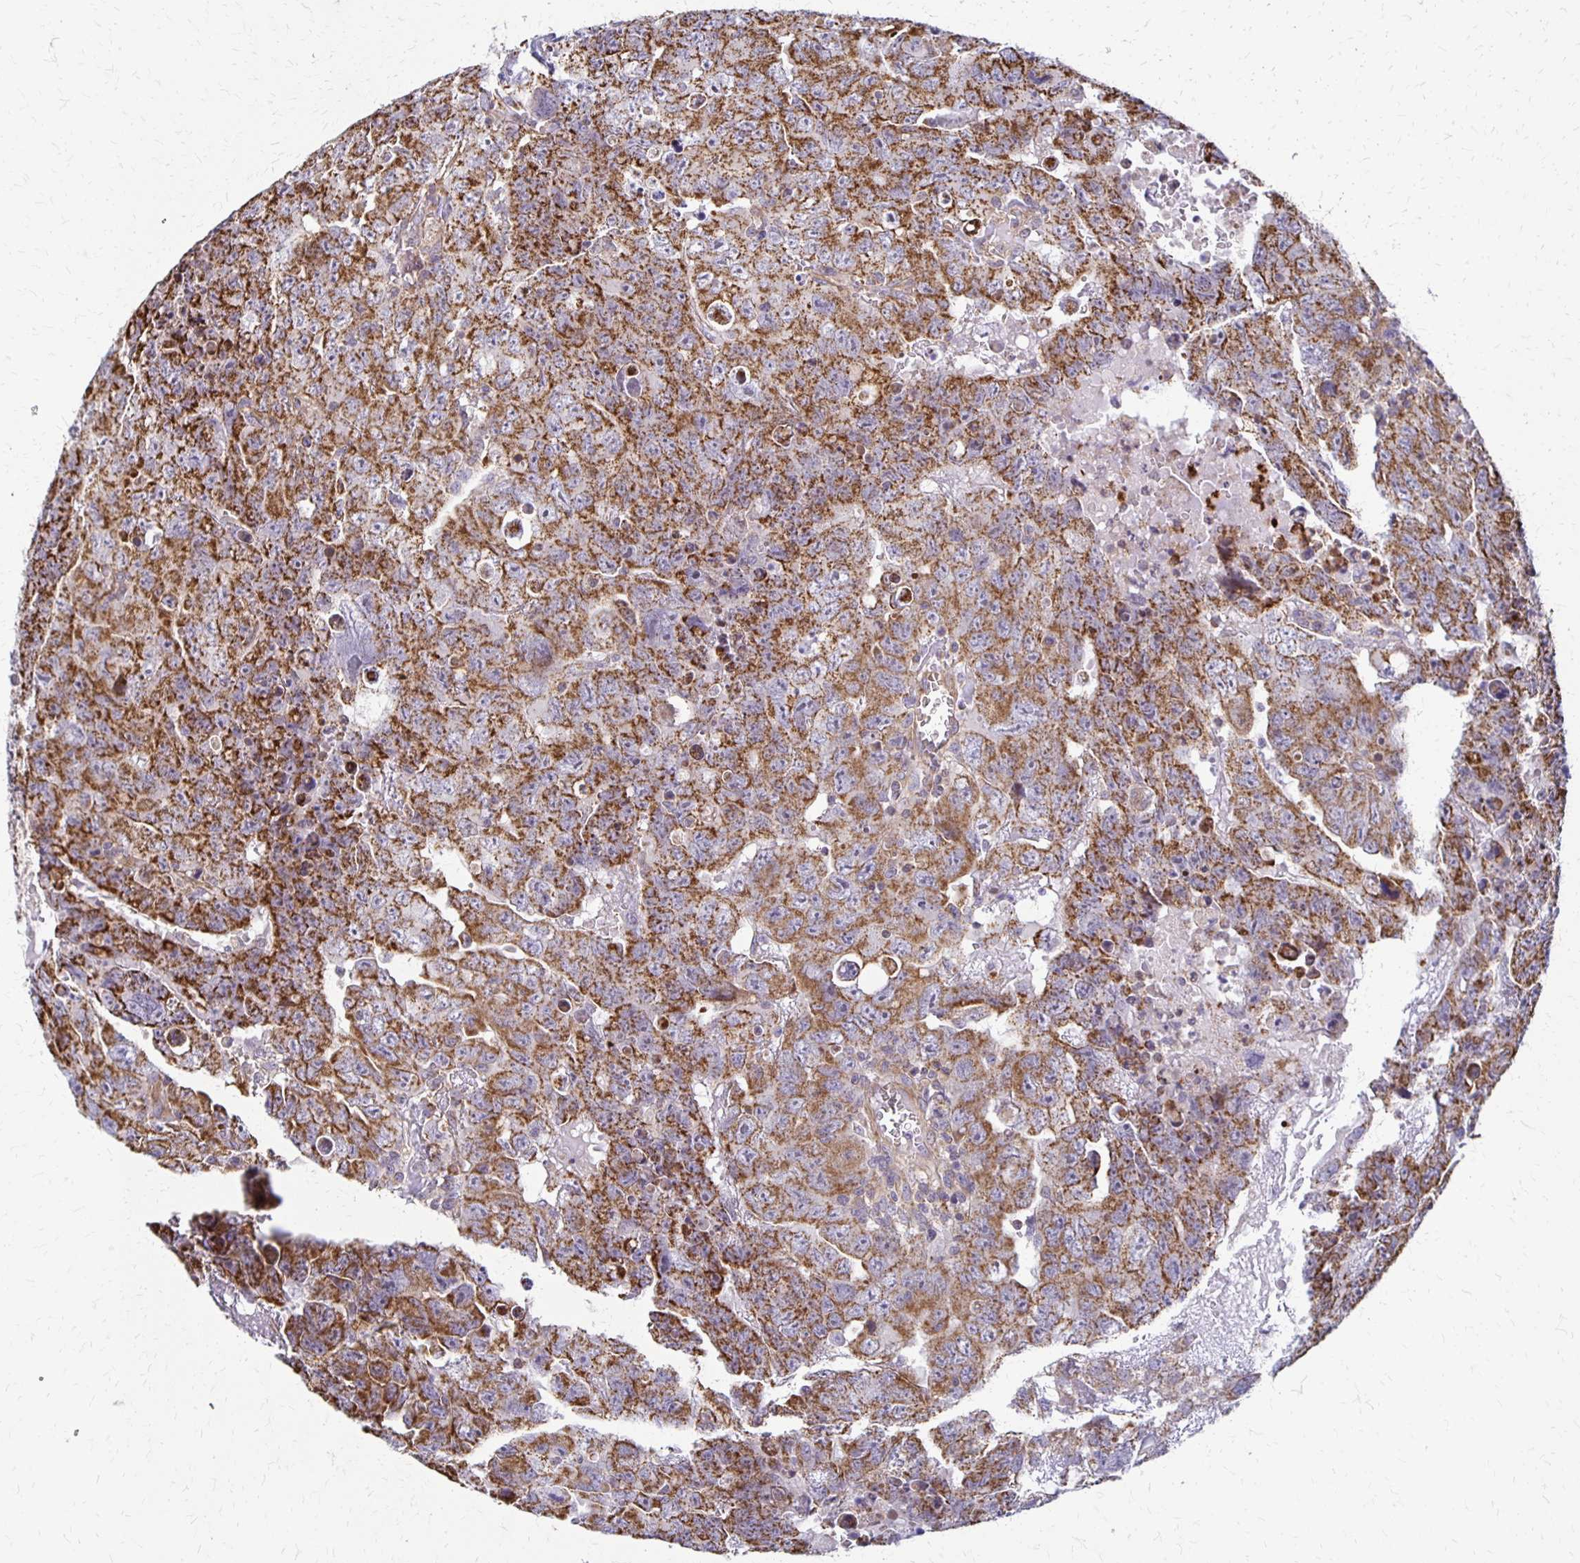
{"staining": {"intensity": "moderate", "quantity": ">75%", "location": "cytoplasmic/membranous"}, "tissue": "testis cancer", "cell_type": "Tumor cells", "image_type": "cancer", "snomed": [{"axis": "morphology", "description": "Carcinoma, Embryonal, NOS"}, {"axis": "topography", "description": "Testis"}], "caption": "Embryonal carcinoma (testis) was stained to show a protein in brown. There is medium levels of moderate cytoplasmic/membranous expression in about >75% of tumor cells. The staining was performed using DAB (3,3'-diaminobenzidine), with brown indicating positive protein expression. Nuclei are stained blue with hematoxylin.", "gene": "EIF4EBP2", "patient": {"sex": "male", "age": 24}}